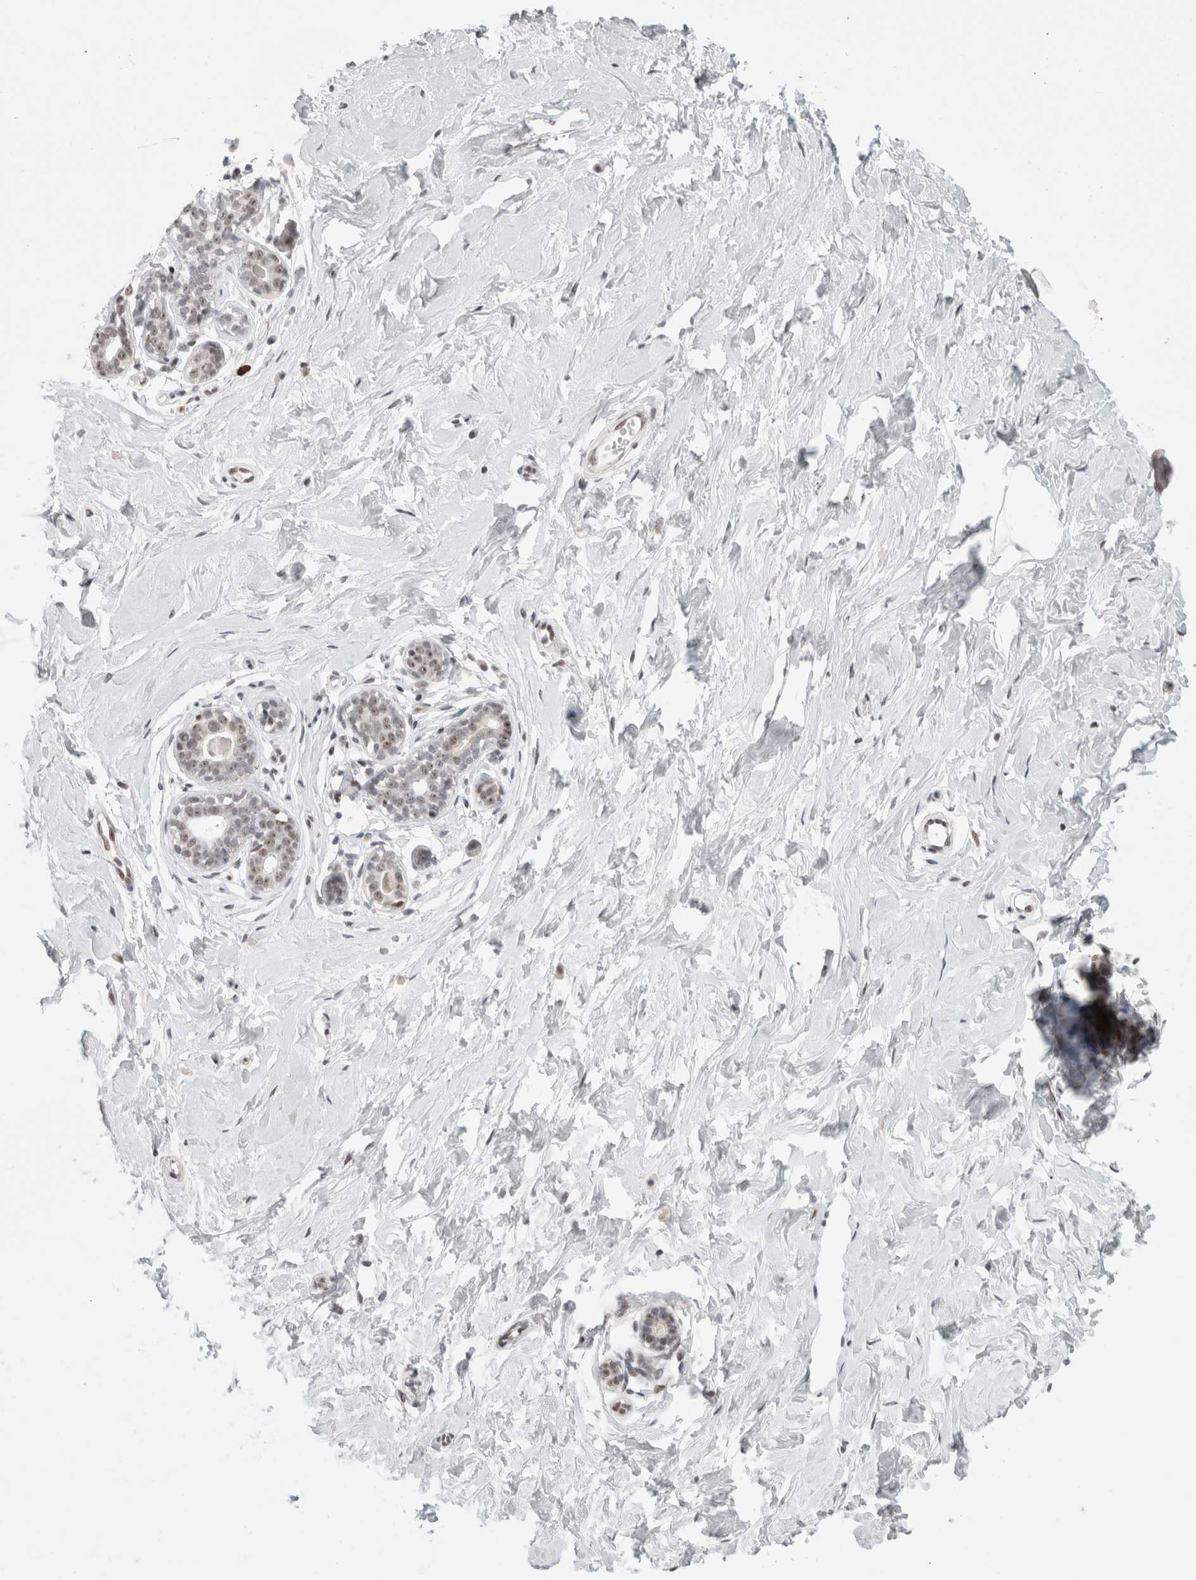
{"staining": {"intensity": "weak", "quantity": ">75%", "location": "nuclear"}, "tissue": "breast", "cell_type": "Adipocytes", "image_type": "normal", "snomed": [{"axis": "morphology", "description": "Normal tissue, NOS"}, {"axis": "morphology", "description": "Adenoma, NOS"}, {"axis": "topography", "description": "Breast"}], "caption": "Weak nuclear positivity for a protein is appreciated in approximately >75% of adipocytes of normal breast using immunohistochemistry.", "gene": "SENP6", "patient": {"sex": "female", "age": 23}}